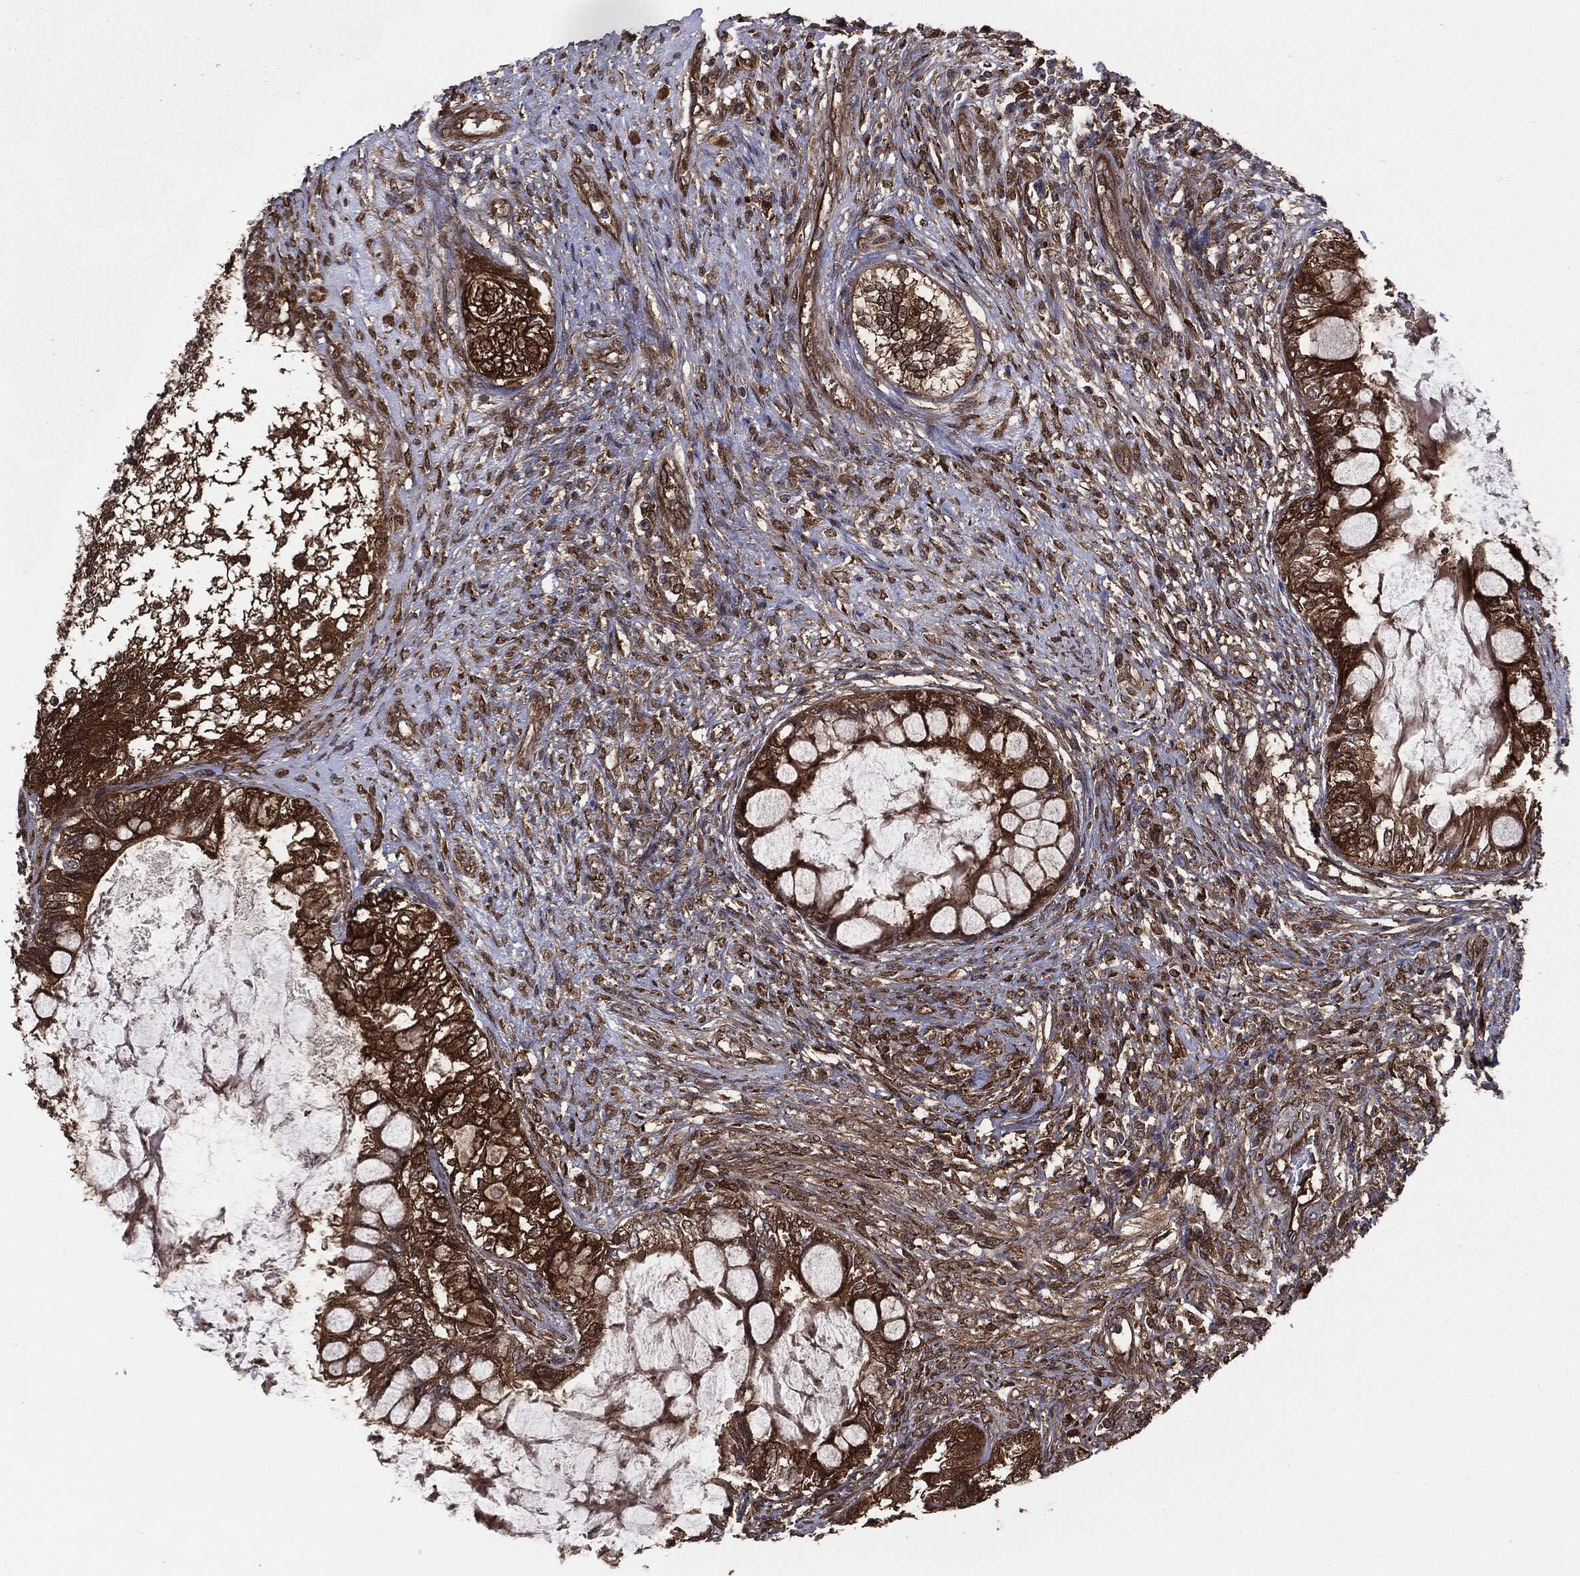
{"staining": {"intensity": "strong", "quantity": ">75%", "location": "cytoplasmic/membranous"}, "tissue": "testis cancer", "cell_type": "Tumor cells", "image_type": "cancer", "snomed": [{"axis": "morphology", "description": "Seminoma, NOS"}, {"axis": "morphology", "description": "Carcinoma, Embryonal, NOS"}, {"axis": "topography", "description": "Testis"}], "caption": "Immunohistochemistry staining of testis seminoma, which exhibits high levels of strong cytoplasmic/membranous staining in about >75% of tumor cells indicating strong cytoplasmic/membranous protein staining. The staining was performed using DAB (3,3'-diaminobenzidine) (brown) for protein detection and nuclei were counterstained in hematoxylin (blue).", "gene": "NME1", "patient": {"sex": "male", "age": 41}}